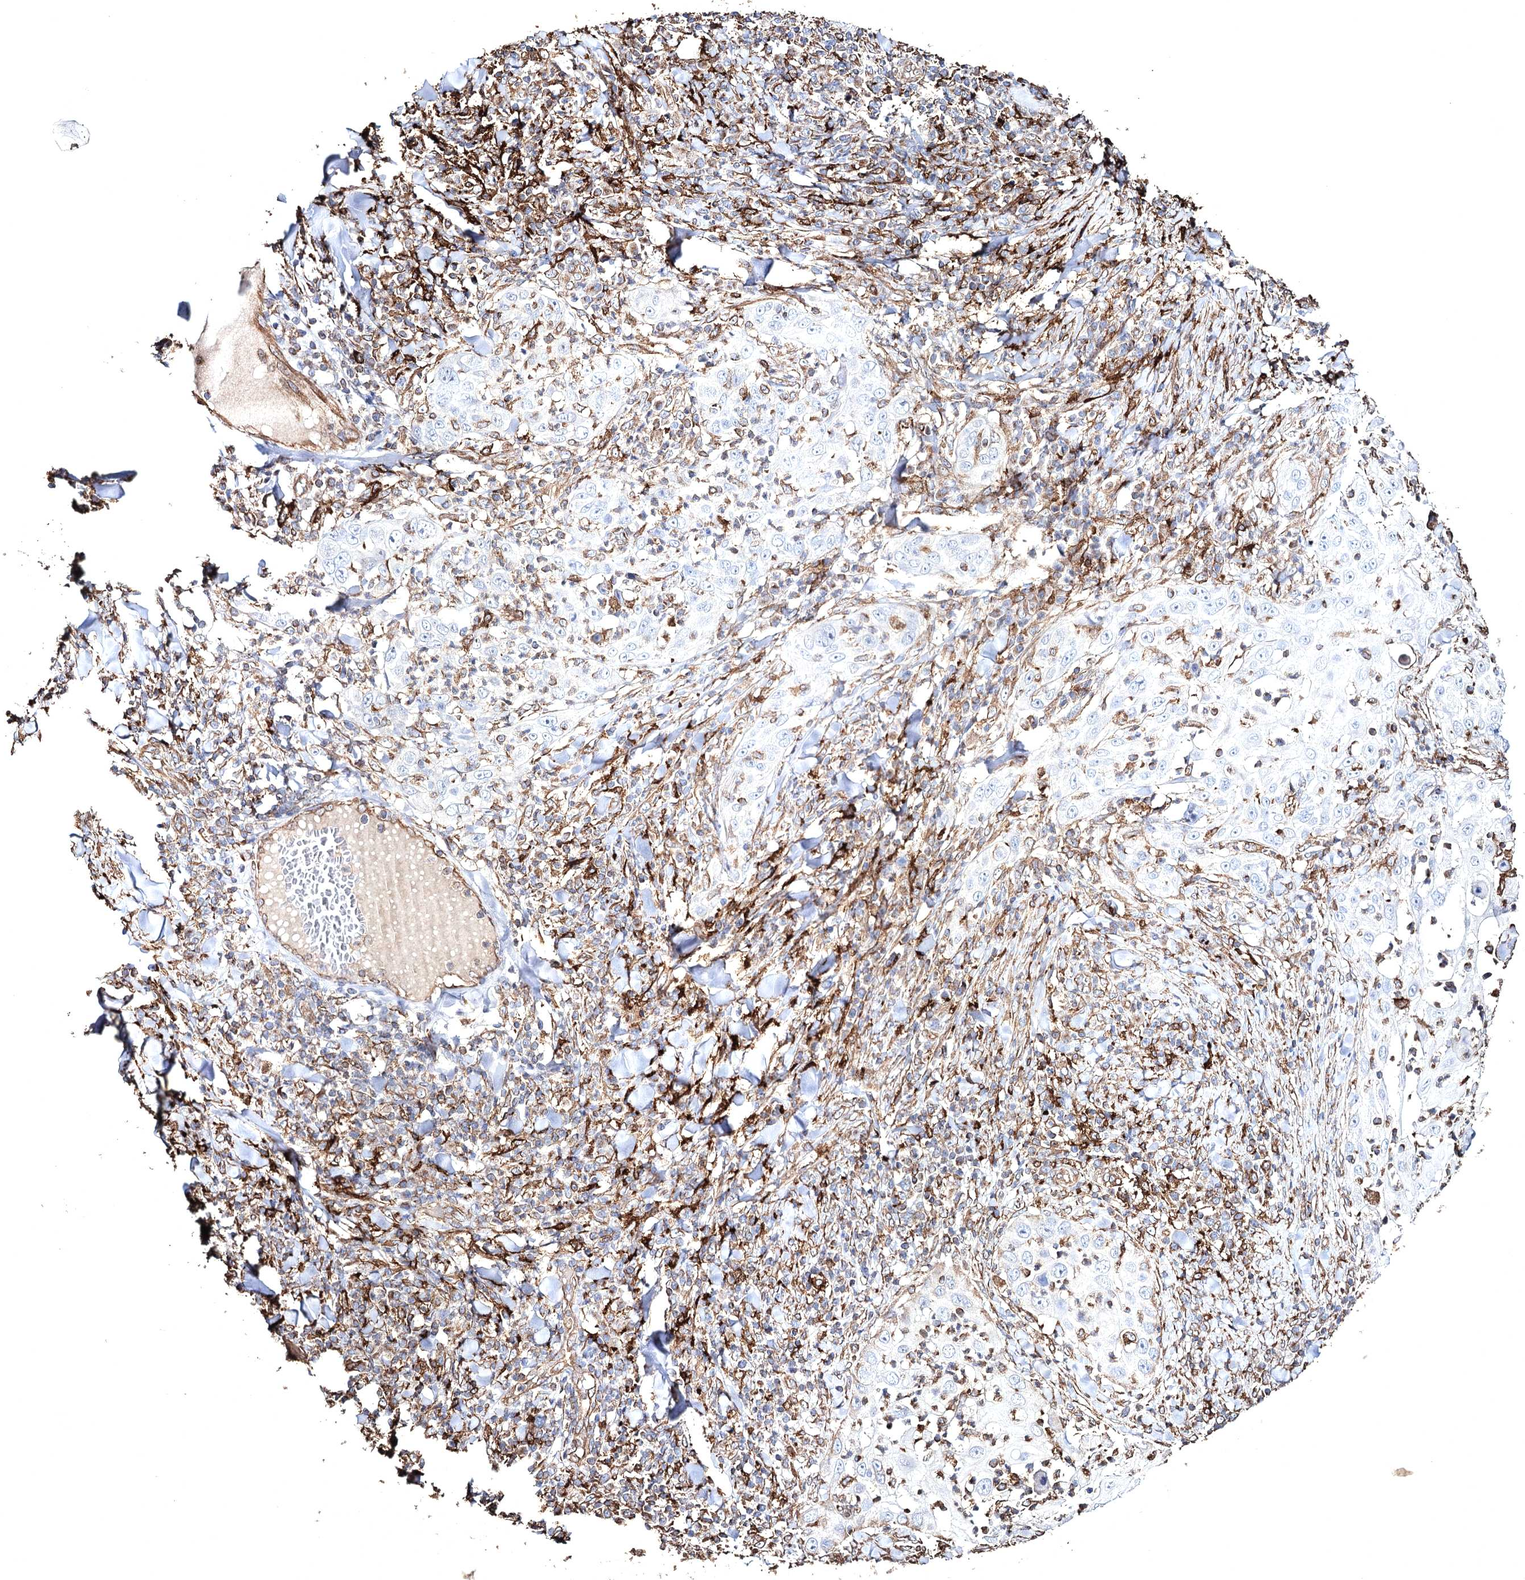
{"staining": {"intensity": "negative", "quantity": "none", "location": "none"}, "tissue": "skin cancer", "cell_type": "Tumor cells", "image_type": "cancer", "snomed": [{"axis": "morphology", "description": "Squamous cell carcinoma, NOS"}, {"axis": "topography", "description": "Skin"}], "caption": "Tumor cells are negative for brown protein staining in squamous cell carcinoma (skin).", "gene": "CLEC4M", "patient": {"sex": "female", "age": 44}}